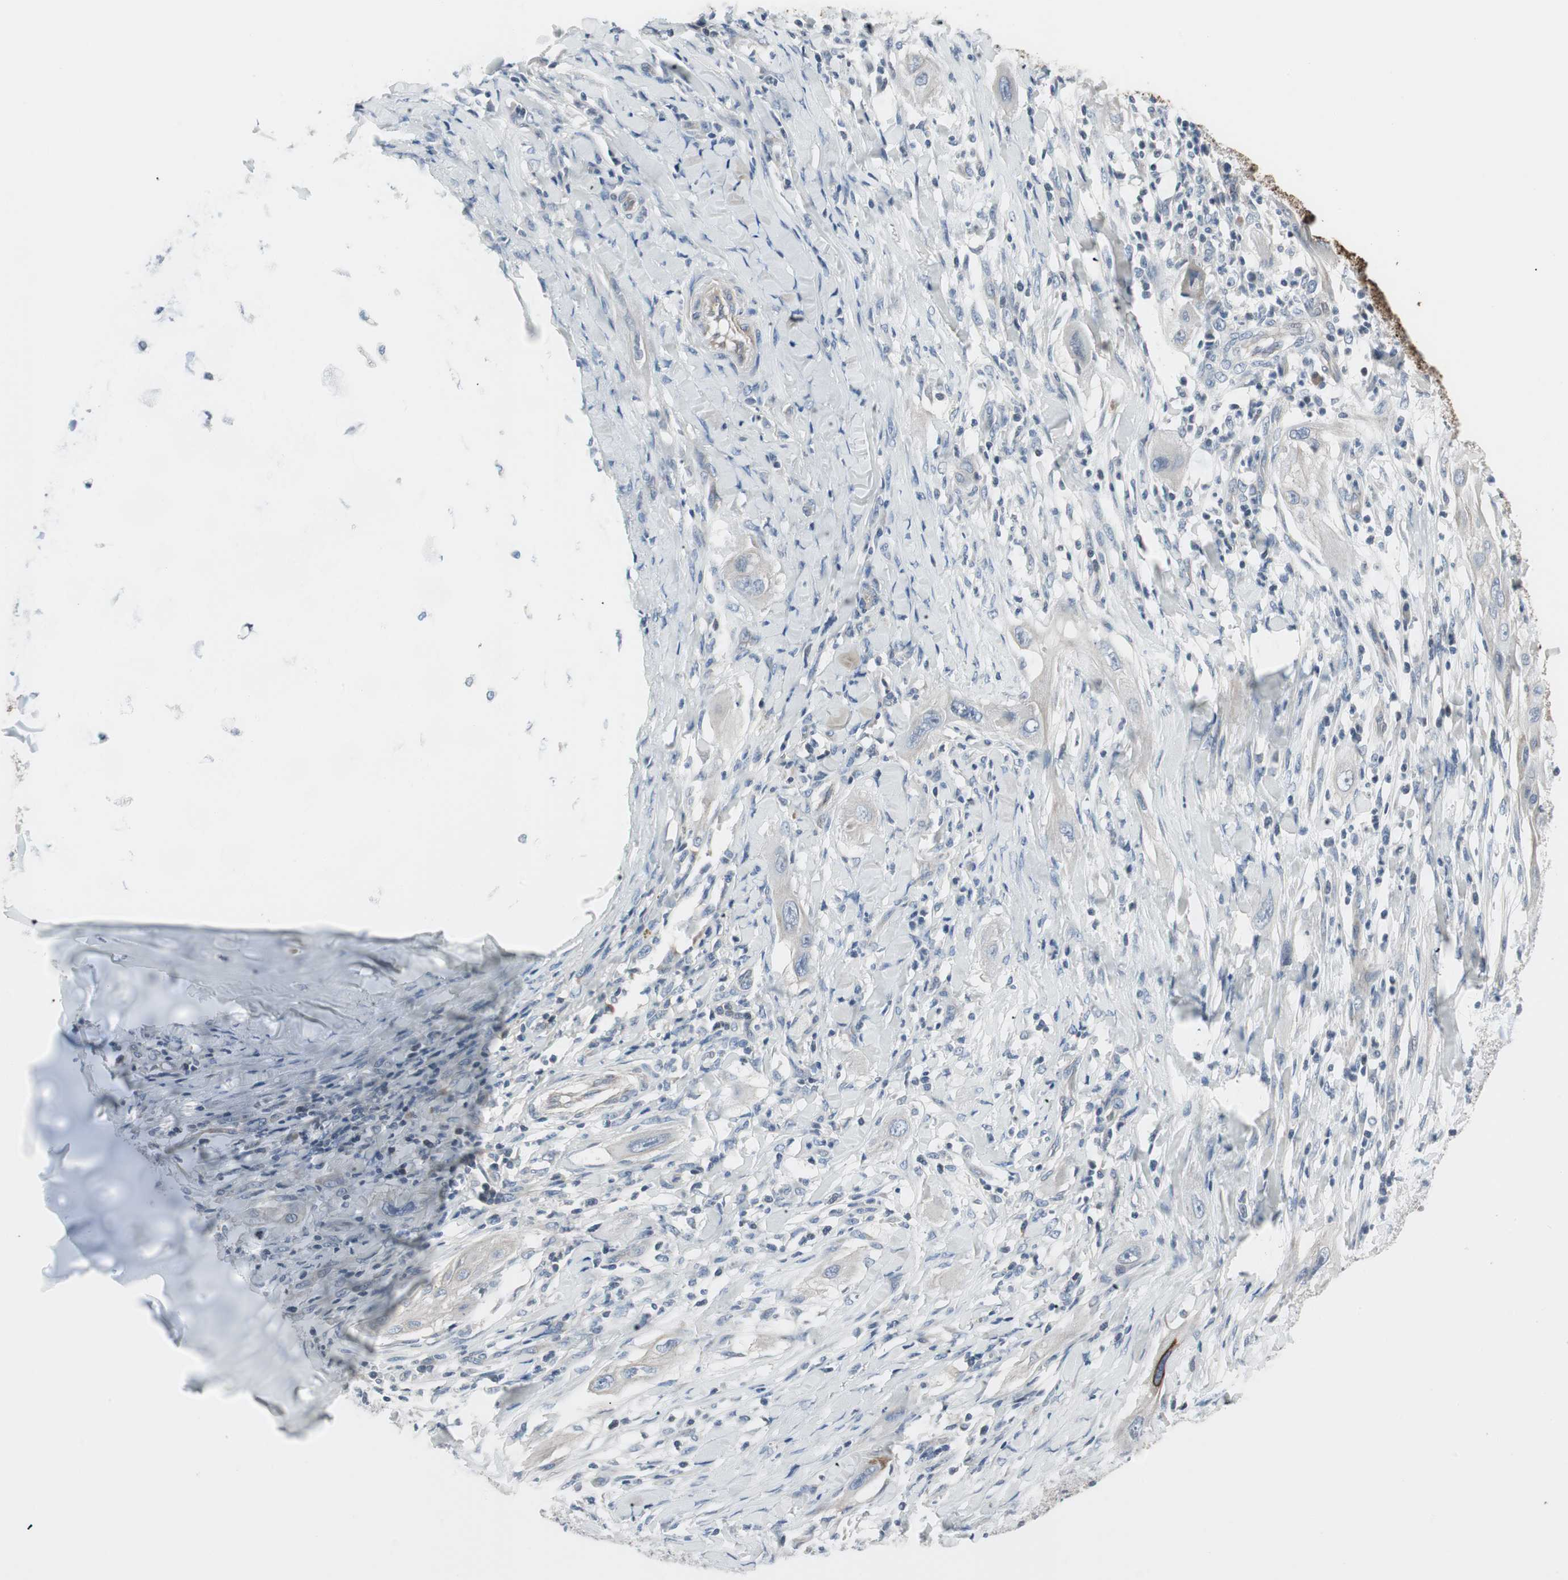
{"staining": {"intensity": "negative", "quantity": "none", "location": "none"}, "tissue": "lung cancer", "cell_type": "Tumor cells", "image_type": "cancer", "snomed": [{"axis": "morphology", "description": "Squamous cell carcinoma, NOS"}, {"axis": "topography", "description": "Lung"}], "caption": "Tumor cells show no significant protein expression in lung cancer.", "gene": "PIGR", "patient": {"sex": "female", "age": 47}}